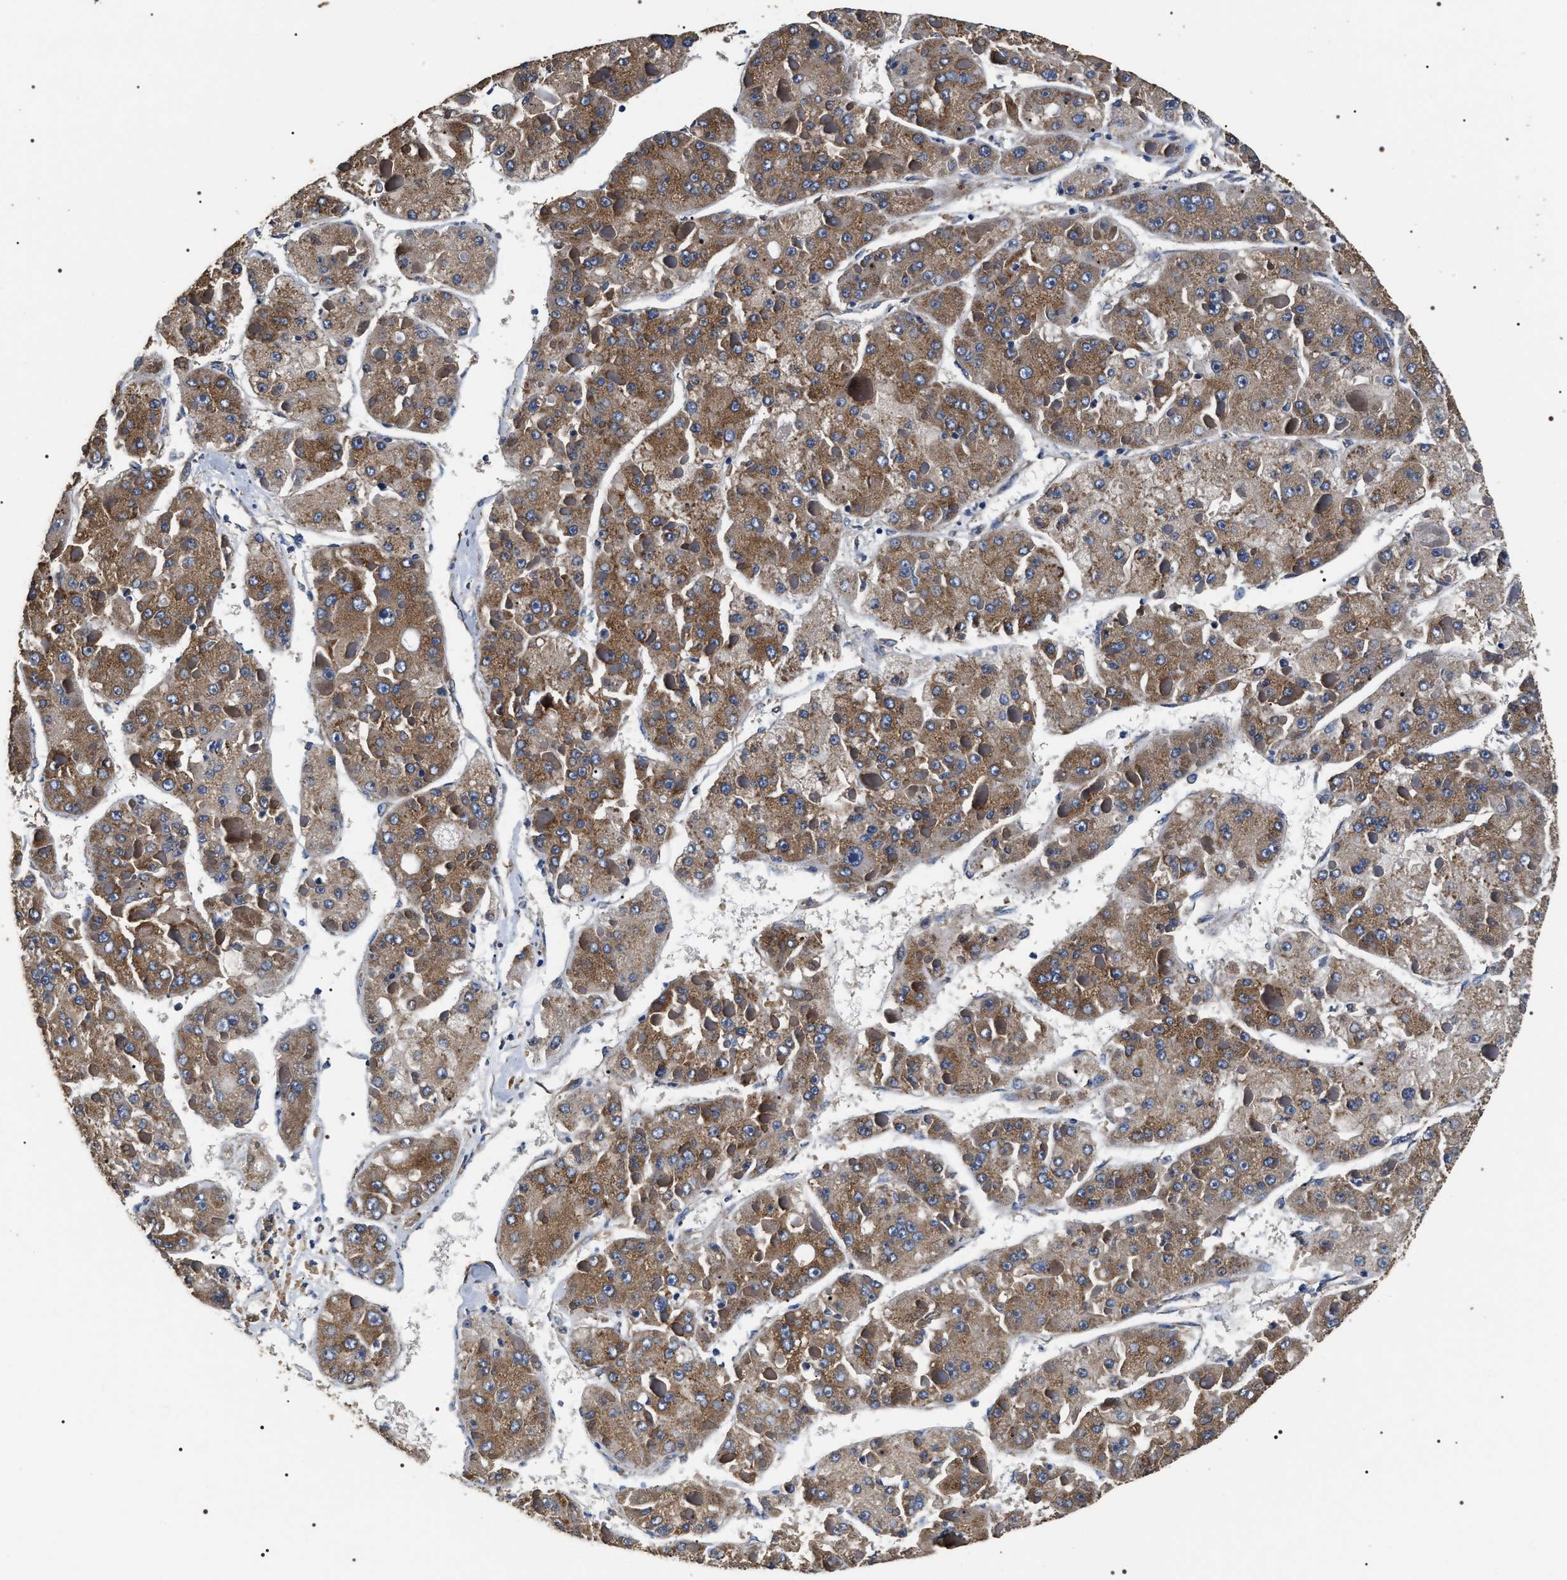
{"staining": {"intensity": "moderate", "quantity": ">75%", "location": "cytoplasmic/membranous"}, "tissue": "liver cancer", "cell_type": "Tumor cells", "image_type": "cancer", "snomed": [{"axis": "morphology", "description": "Carcinoma, Hepatocellular, NOS"}, {"axis": "topography", "description": "Liver"}], "caption": "Liver cancer tissue reveals moderate cytoplasmic/membranous expression in approximately >75% of tumor cells, visualized by immunohistochemistry. Immunohistochemistry stains the protein of interest in brown and the nuclei are stained blue.", "gene": "KTN1", "patient": {"sex": "female", "age": 73}}